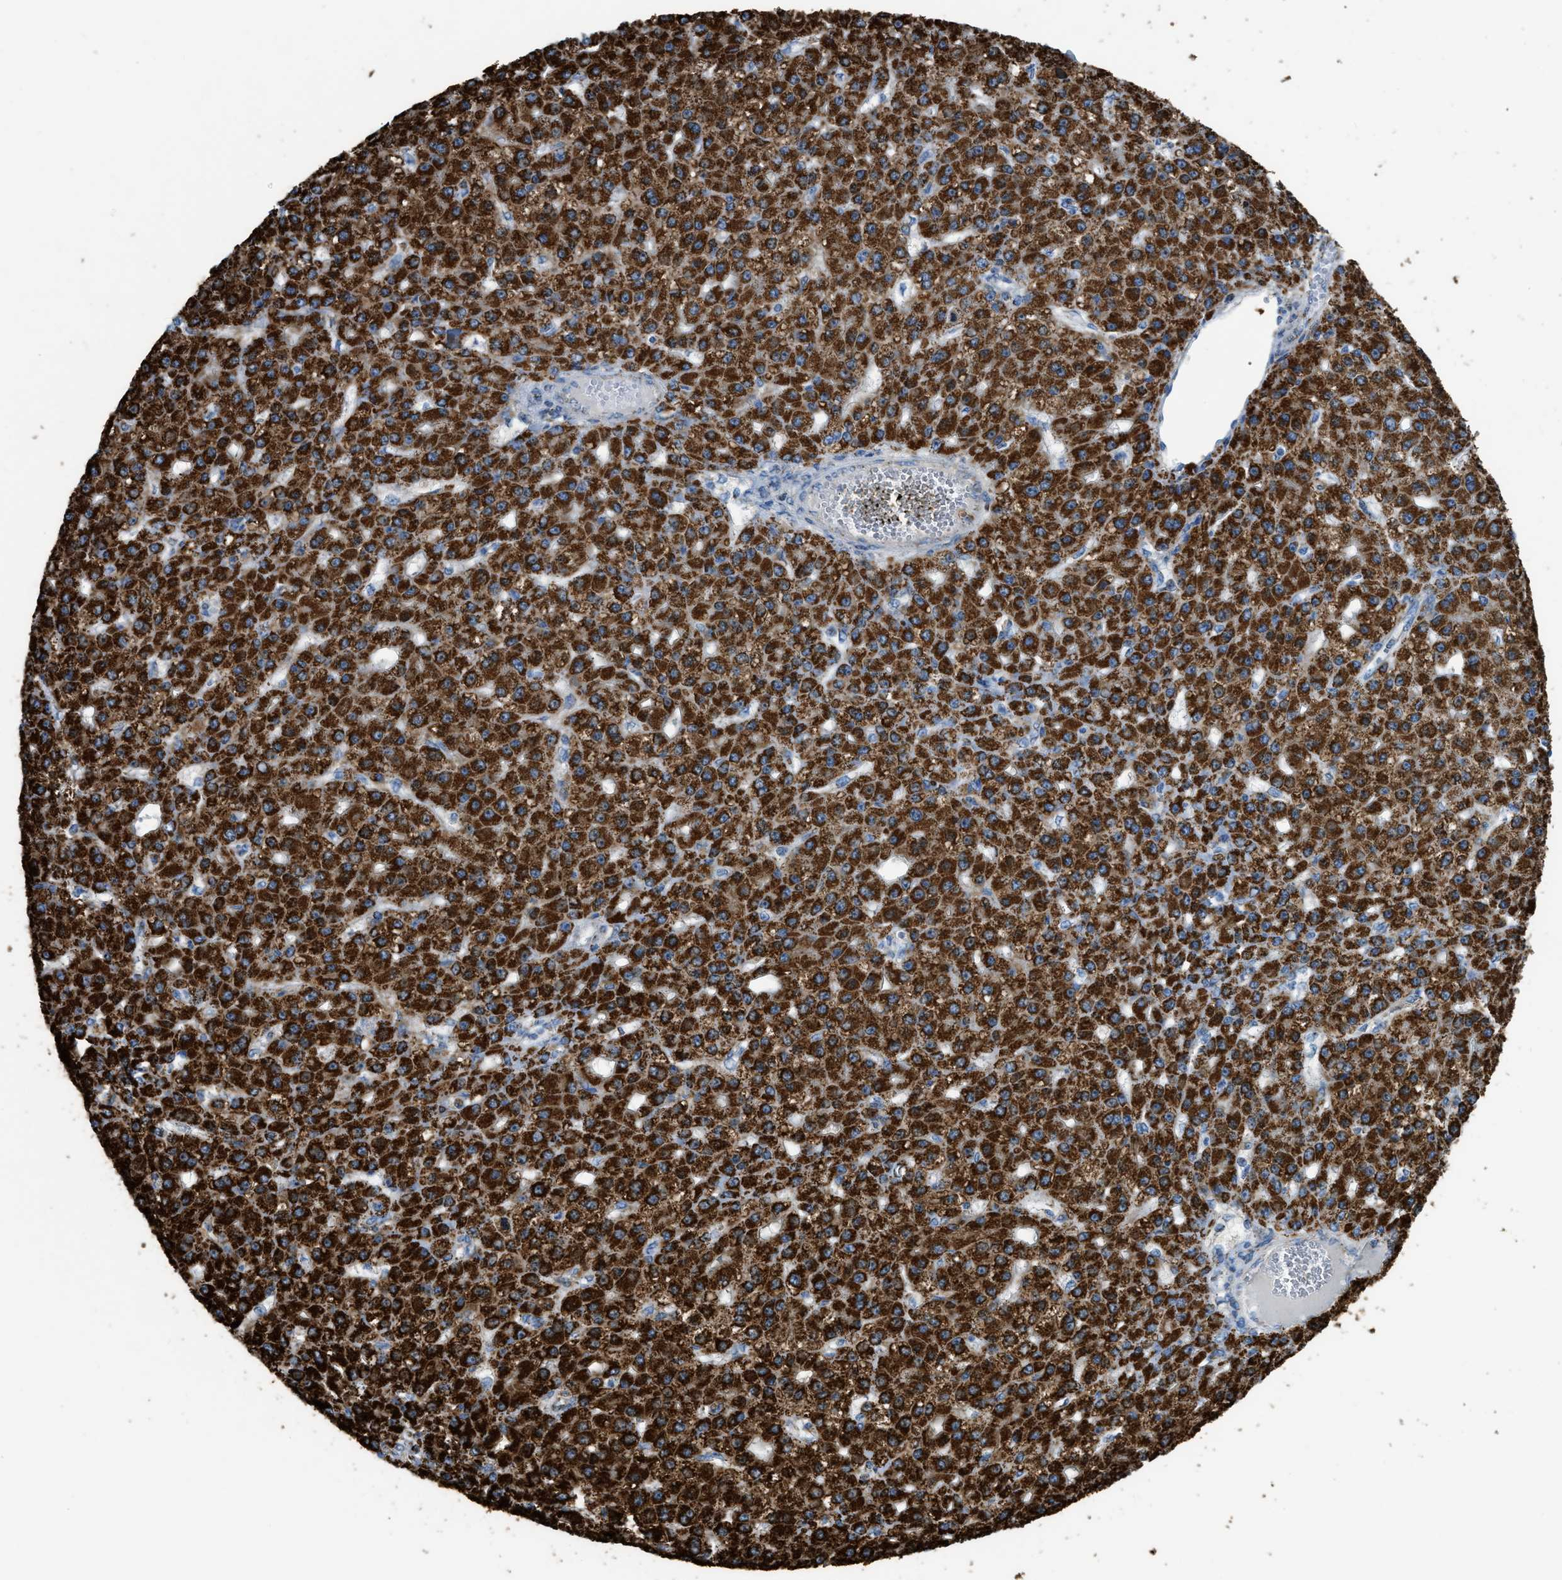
{"staining": {"intensity": "strong", "quantity": ">75%", "location": "cytoplasmic/membranous"}, "tissue": "liver cancer", "cell_type": "Tumor cells", "image_type": "cancer", "snomed": [{"axis": "morphology", "description": "Carcinoma, Hepatocellular, NOS"}, {"axis": "topography", "description": "Liver"}], "caption": "Hepatocellular carcinoma (liver) stained with immunohistochemistry (IHC) displays strong cytoplasmic/membranous expression in approximately >75% of tumor cells.", "gene": "ETFB", "patient": {"sex": "male", "age": 67}}